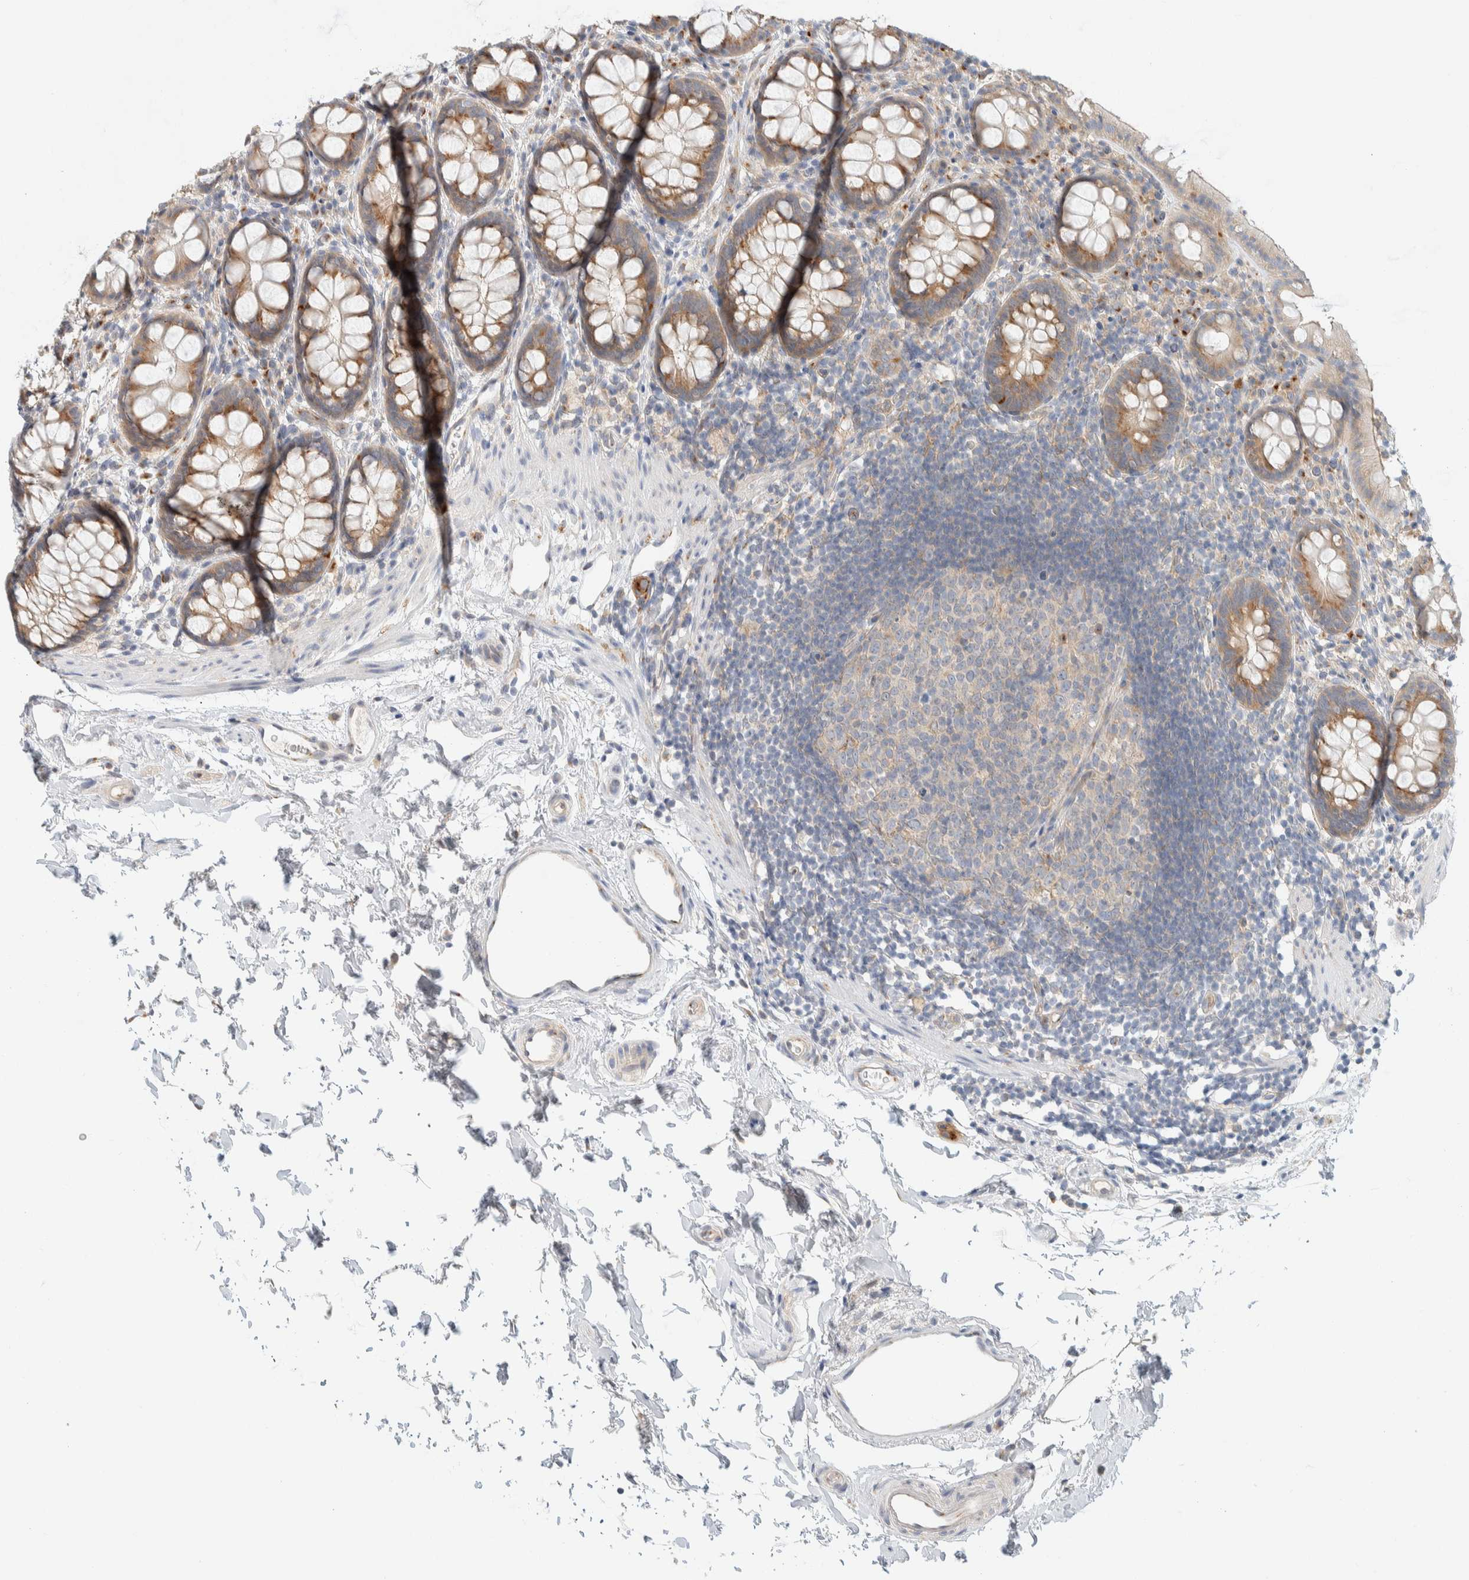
{"staining": {"intensity": "moderate", "quantity": ">75%", "location": "cytoplasmic/membranous"}, "tissue": "rectum", "cell_type": "Glandular cells", "image_type": "normal", "snomed": [{"axis": "morphology", "description": "Normal tissue, NOS"}, {"axis": "topography", "description": "Rectum"}], "caption": "Rectum was stained to show a protein in brown. There is medium levels of moderate cytoplasmic/membranous expression in about >75% of glandular cells. Using DAB (3,3'-diaminobenzidine) (brown) and hematoxylin (blue) stains, captured at high magnification using brightfield microscopy.", "gene": "TMEM184B", "patient": {"sex": "female", "age": 65}}